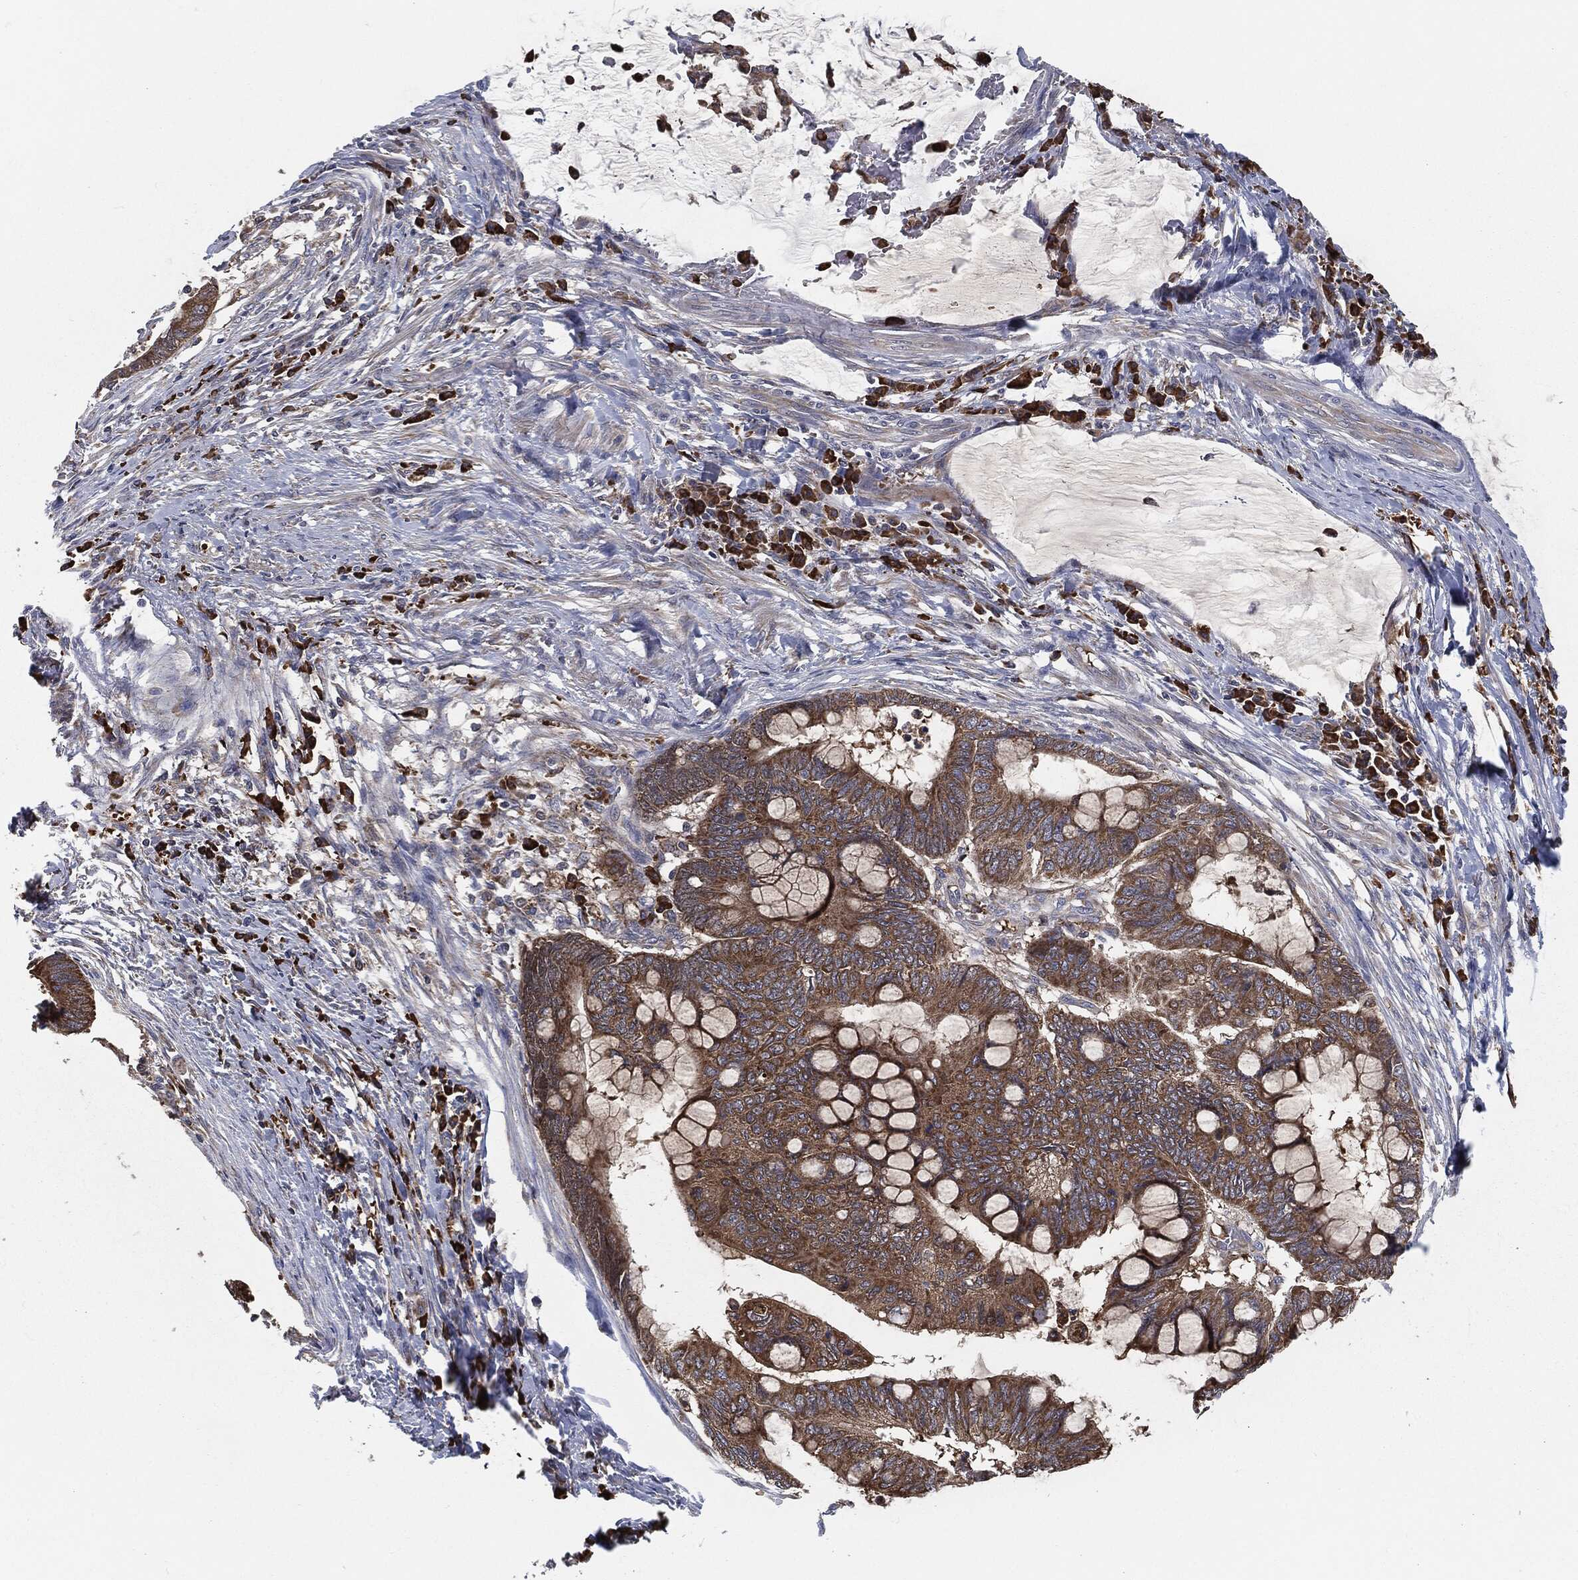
{"staining": {"intensity": "strong", "quantity": ">75%", "location": "cytoplasmic/membranous"}, "tissue": "colorectal cancer", "cell_type": "Tumor cells", "image_type": "cancer", "snomed": [{"axis": "morphology", "description": "Normal tissue, NOS"}, {"axis": "morphology", "description": "Adenocarcinoma, NOS"}, {"axis": "topography", "description": "Rectum"}, {"axis": "topography", "description": "Peripheral nerve tissue"}], "caption": "A high-resolution photomicrograph shows immunohistochemistry staining of colorectal cancer, which demonstrates strong cytoplasmic/membranous expression in about >75% of tumor cells.", "gene": "PRDX4", "patient": {"sex": "male", "age": 92}}